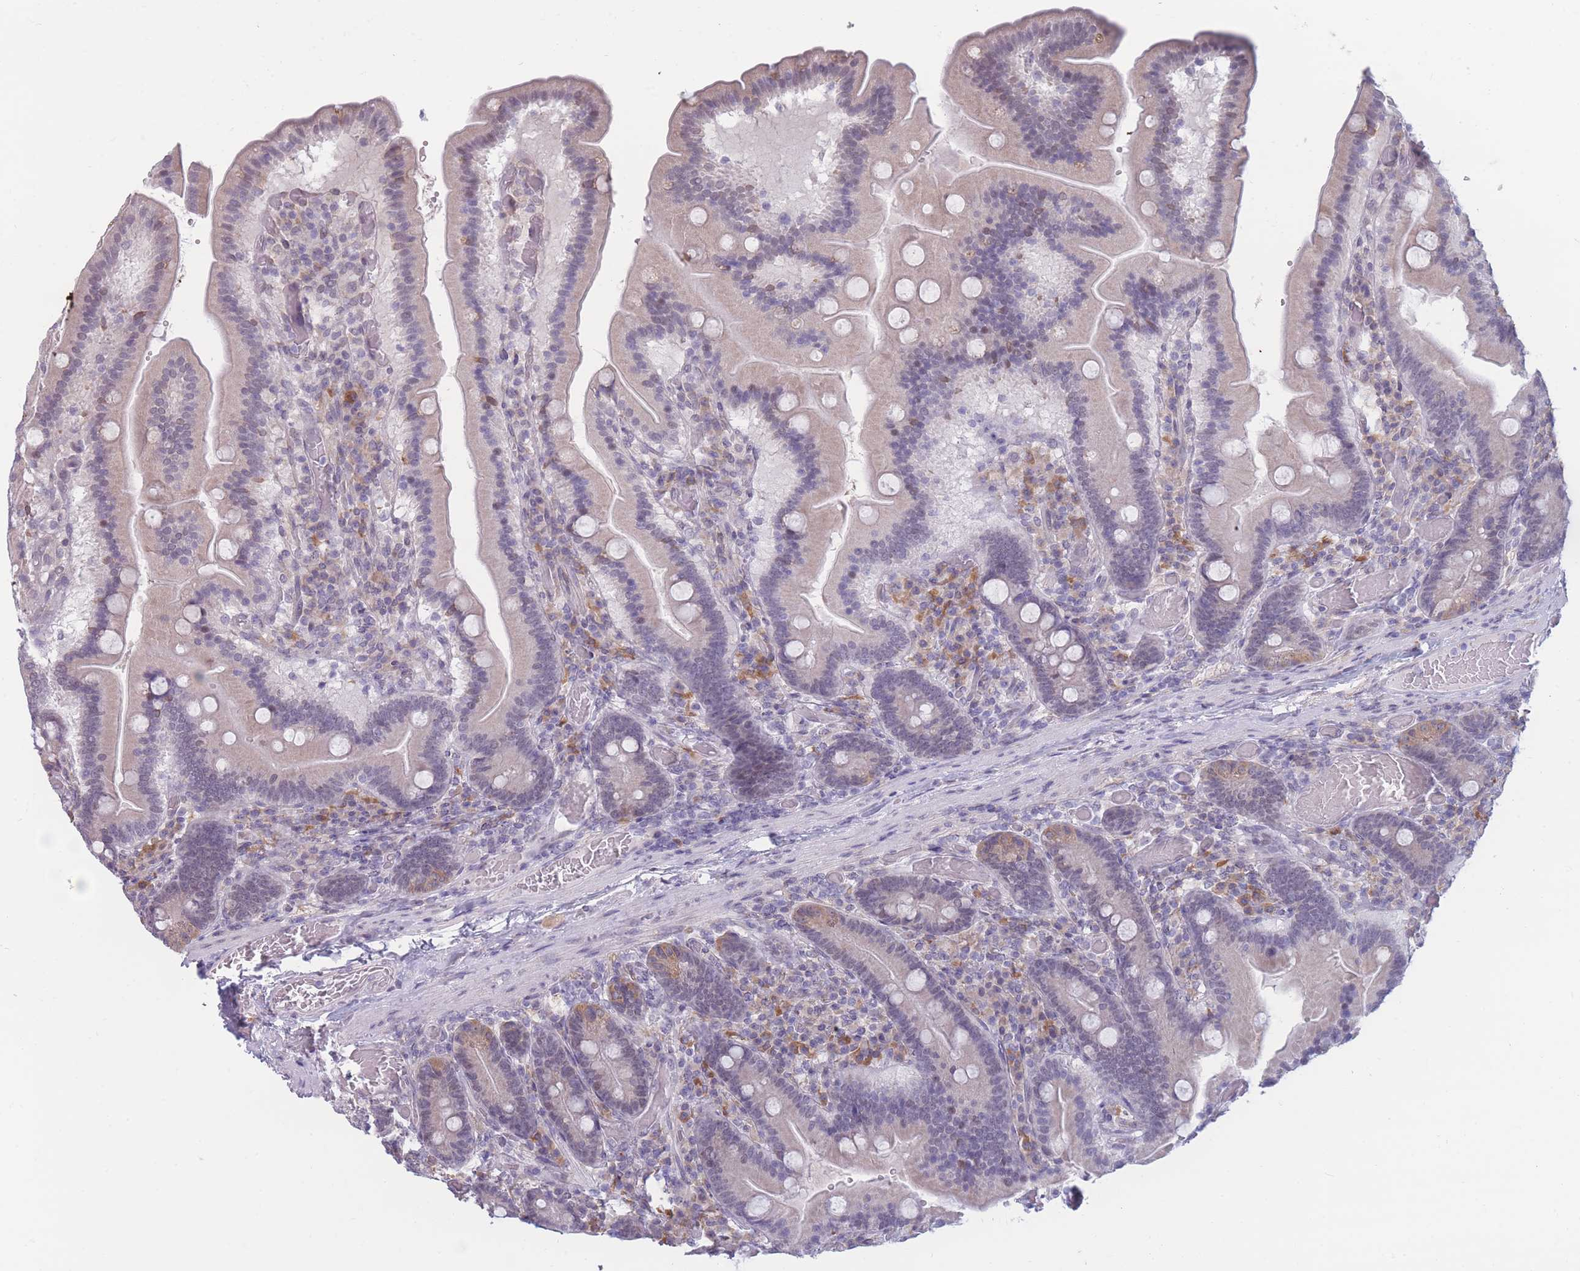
{"staining": {"intensity": "weak", "quantity": "<25%", "location": "cytoplasmic/membranous"}, "tissue": "duodenum", "cell_type": "Glandular cells", "image_type": "normal", "snomed": [{"axis": "morphology", "description": "Normal tissue, NOS"}, {"axis": "topography", "description": "Duodenum"}], "caption": "Micrograph shows no protein expression in glandular cells of normal duodenum.", "gene": "COL27A1", "patient": {"sex": "female", "age": 62}}